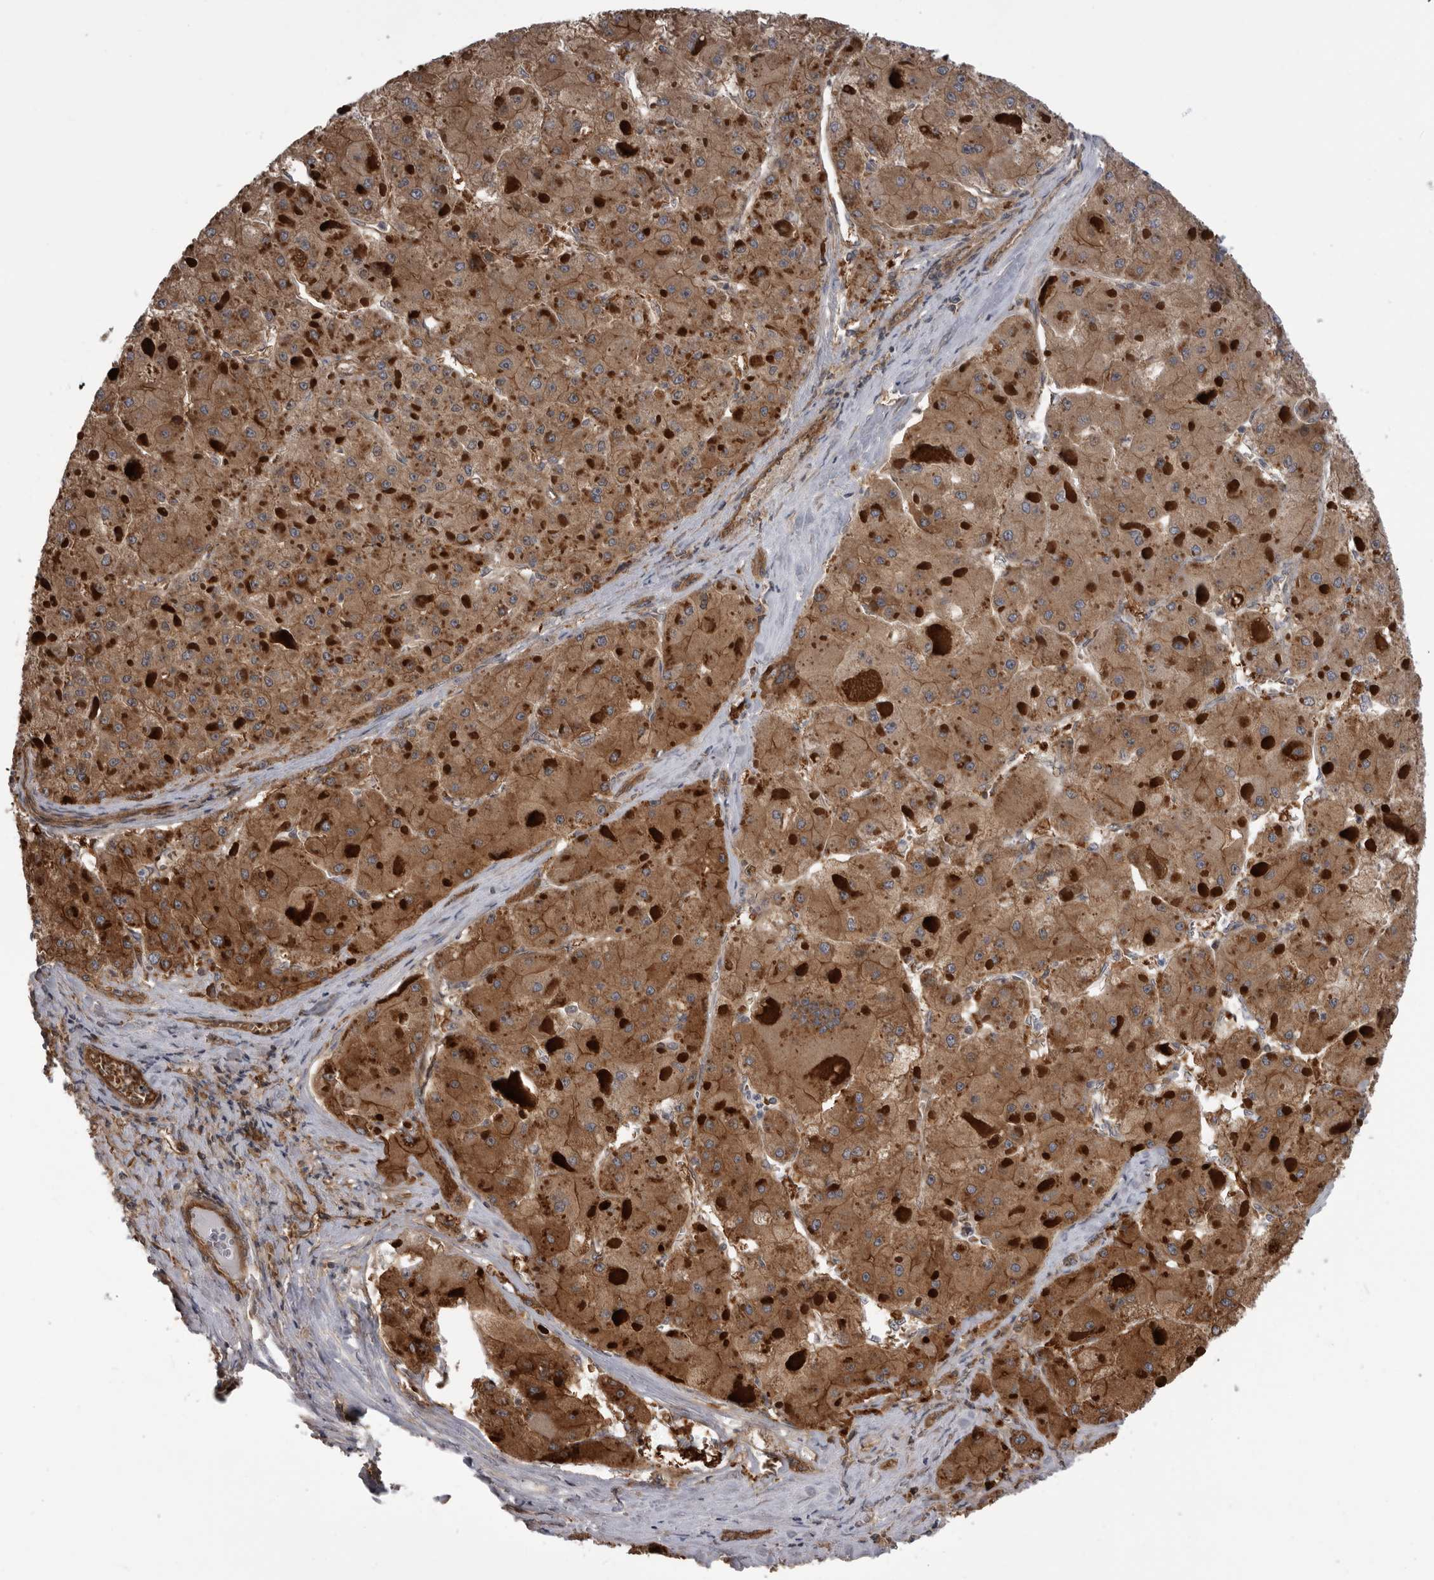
{"staining": {"intensity": "moderate", "quantity": ">75%", "location": "cytoplasmic/membranous"}, "tissue": "liver cancer", "cell_type": "Tumor cells", "image_type": "cancer", "snomed": [{"axis": "morphology", "description": "Carcinoma, Hepatocellular, NOS"}, {"axis": "topography", "description": "Liver"}], "caption": "A high-resolution histopathology image shows immunohistochemistry staining of liver hepatocellular carcinoma, which displays moderate cytoplasmic/membranous staining in about >75% of tumor cells. Nuclei are stained in blue.", "gene": "RAB3GAP2", "patient": {"sex": "female", "age": 73}}